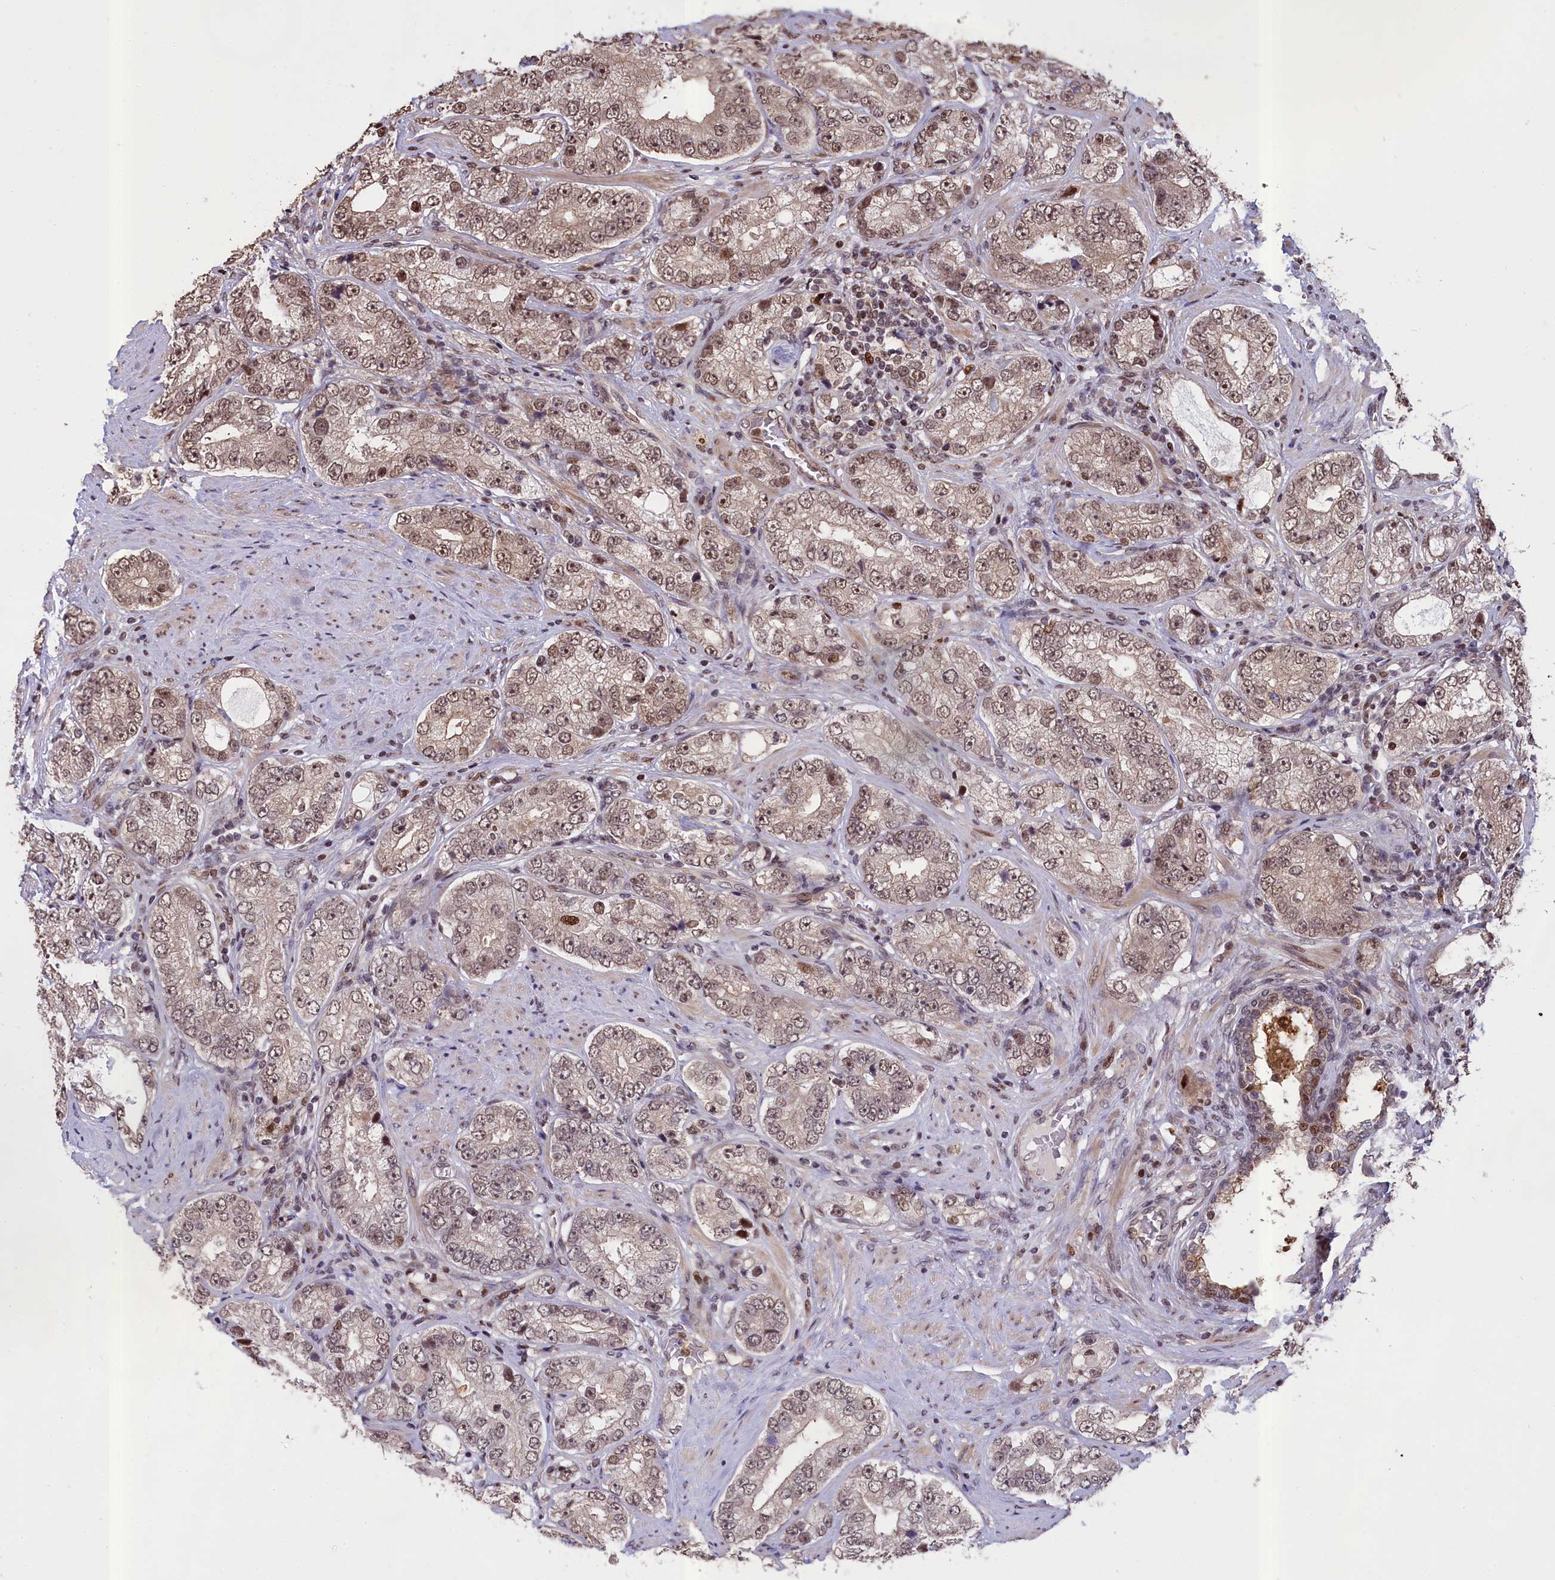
{"staining": {"intensity": "weak", "quantity": ">75%", "location": "nuclear"}, "tissue": "prostate cancer", "cell_type": "Tumor cells", "image_type": "cancer", "snomed": [{"axis": "morphology", "description": "Adenocarcinoma, High grade"}, {"axis": "topography", "description": "Prostate"}], "caption": "Prostate high-grade adenocarcinoma stained with a protein marker shows weak staining in tumor cells.", "gene": "RELB", "patient": {"sex": "male", "age": 56}}